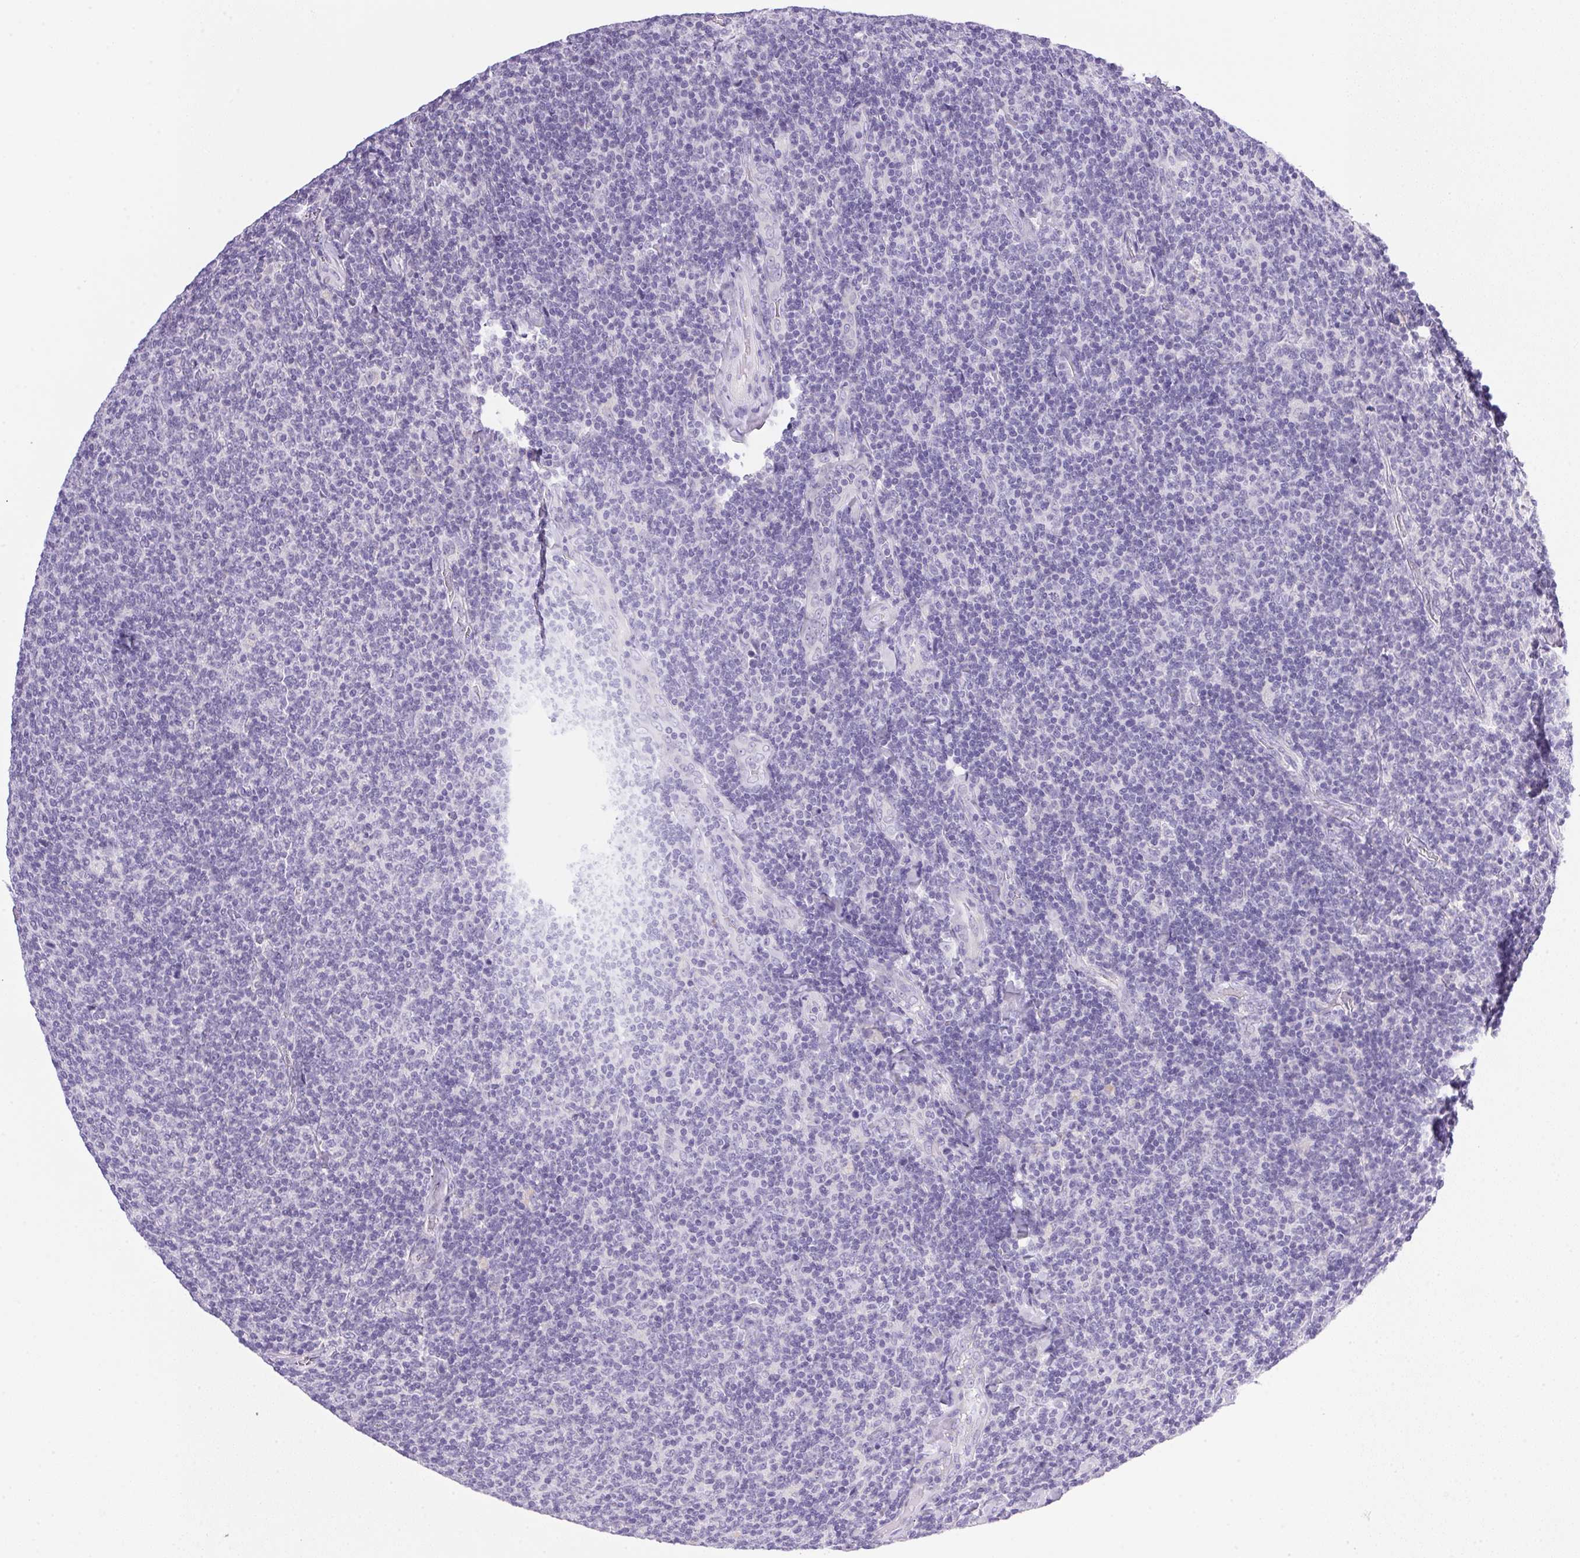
{"staining": {"intensity": "negative", "quantity": "none", "location": "none"}, "tissue": "lymphoma", "cell_type": "Tumor cells", "image_type": "cancer", "snomed": [{"axis": "morphology", "description": "Malignant lymphoma, non-Hodgkin's type, Low grade"}, {"axis": "topography", "description": "Lymph node"}], "caption": "An image of human lymphoma is negative for staining in tumor cells.", "gene": "ATP6V0A4", "patient": {"sex": "male", "age": 52}}